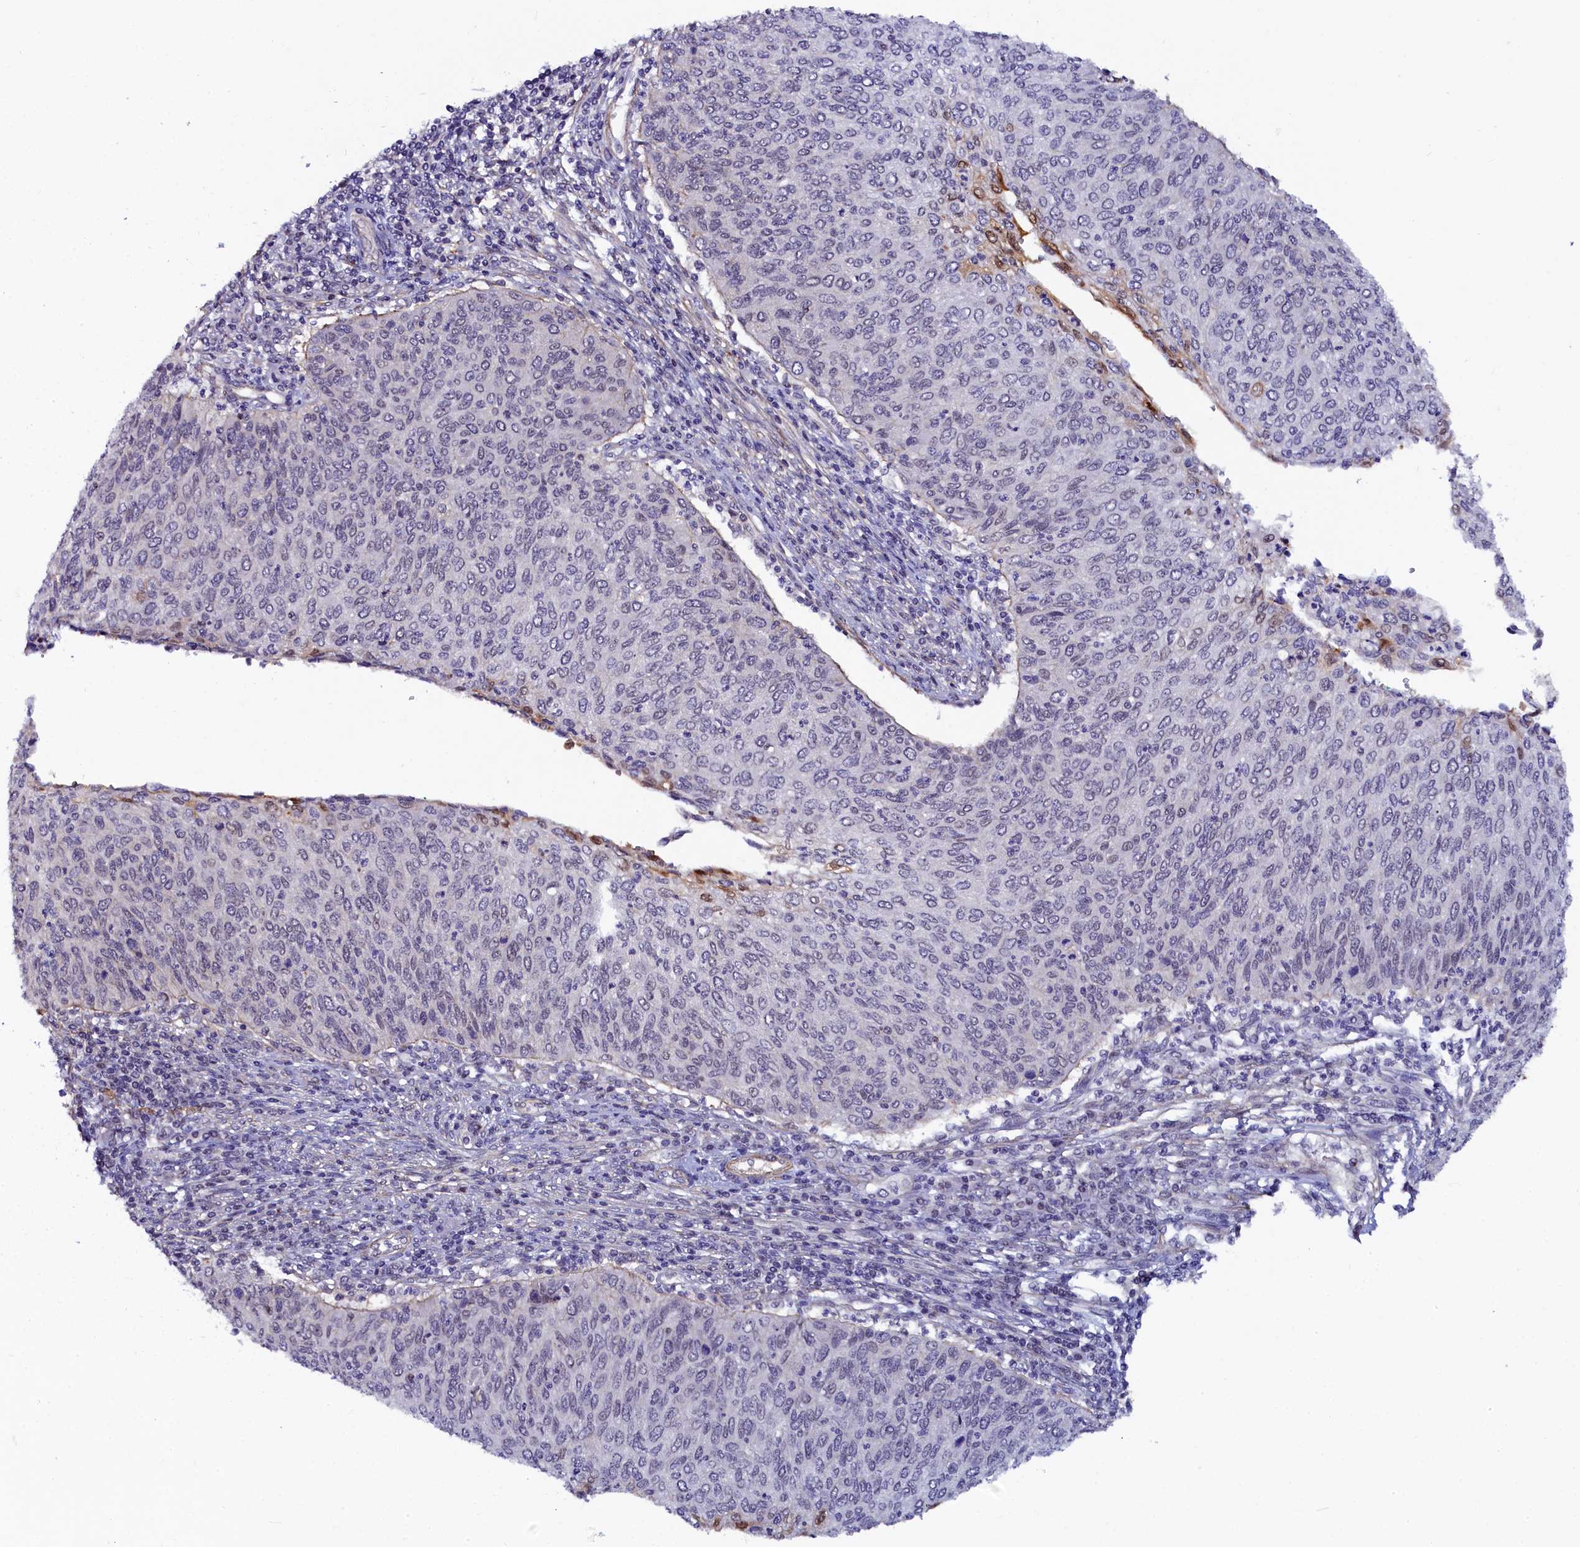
{"staining": {"intensity": "negative", "quantity": "none", "location": "none"}, "tissue": "cervical cancer", "cell_type": "Tumor cells", "image_type": "cancer", "snomed": [{"axis": "morphology", "description": "Squamous cell carcinoma, NOS"}, {"axis": "topography", "description": "Cervix"}], "caption": "This is a histopathology image of immunohistochemistry staining of cervical cancer, which shows no positivity in tumor cells.", "gene": "INTS14", "patient": {"sex": "female", "age": 38}}